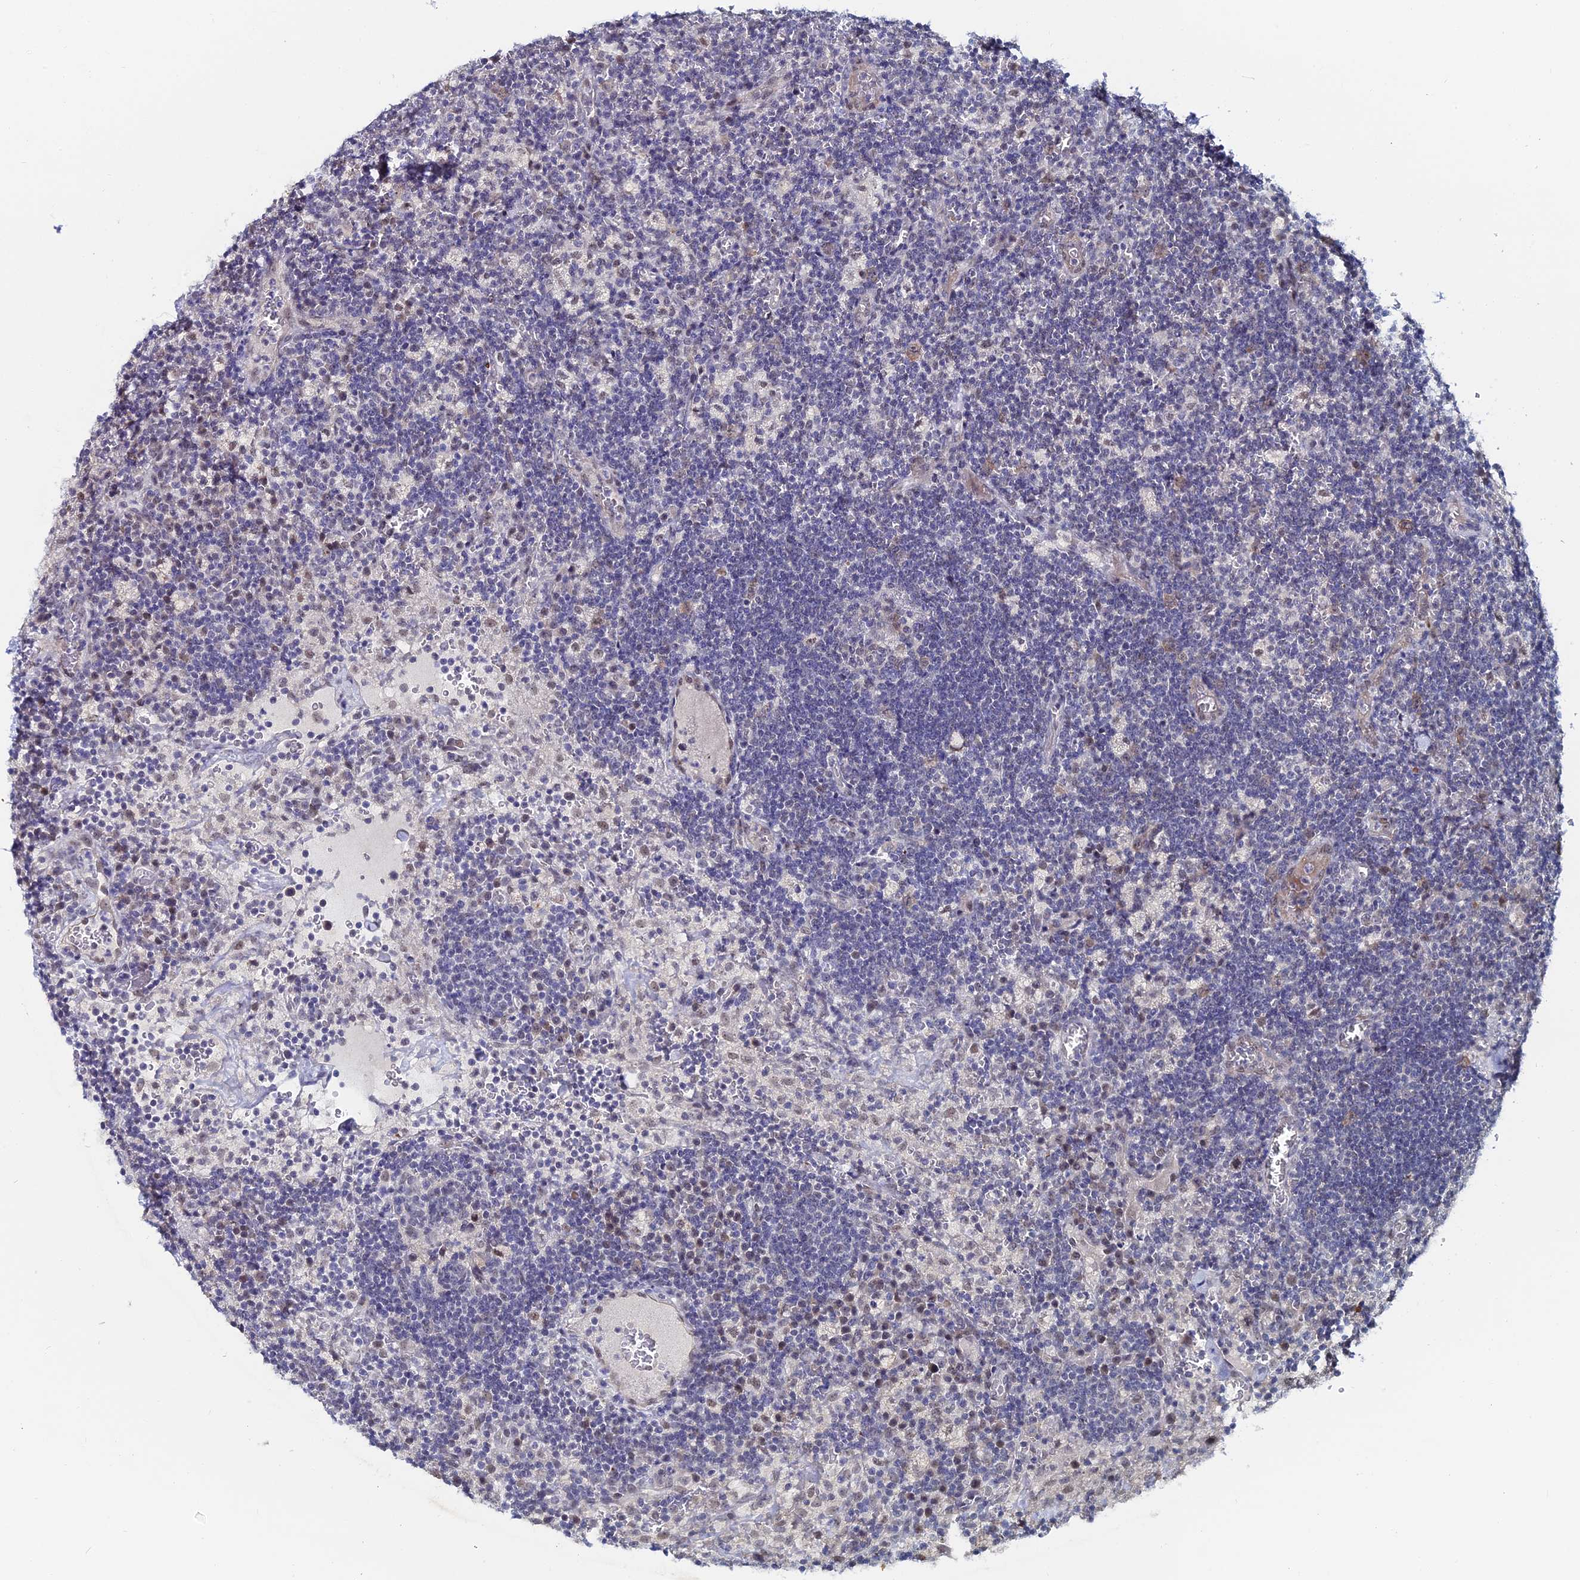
{"staining": {"intensity": "weak", "quantity": "<25%", "location": "nuclear"}, "tissue": "lymph node", "cell_type": "Germinal center cells", "image_type": "normal", "snomed": [{"axis": "morphology", "description": "Normal tissue, NOS"}, {"axis": "topography", "description": "Lymph node"}], "caption": "This is a photomicrograph of immunohistochemistry (IHC) staining of normal lymph node, which shows no expression in germinal center cells.", "gene": "THAP4", "patient": {"sex": "male", "age": 58}}